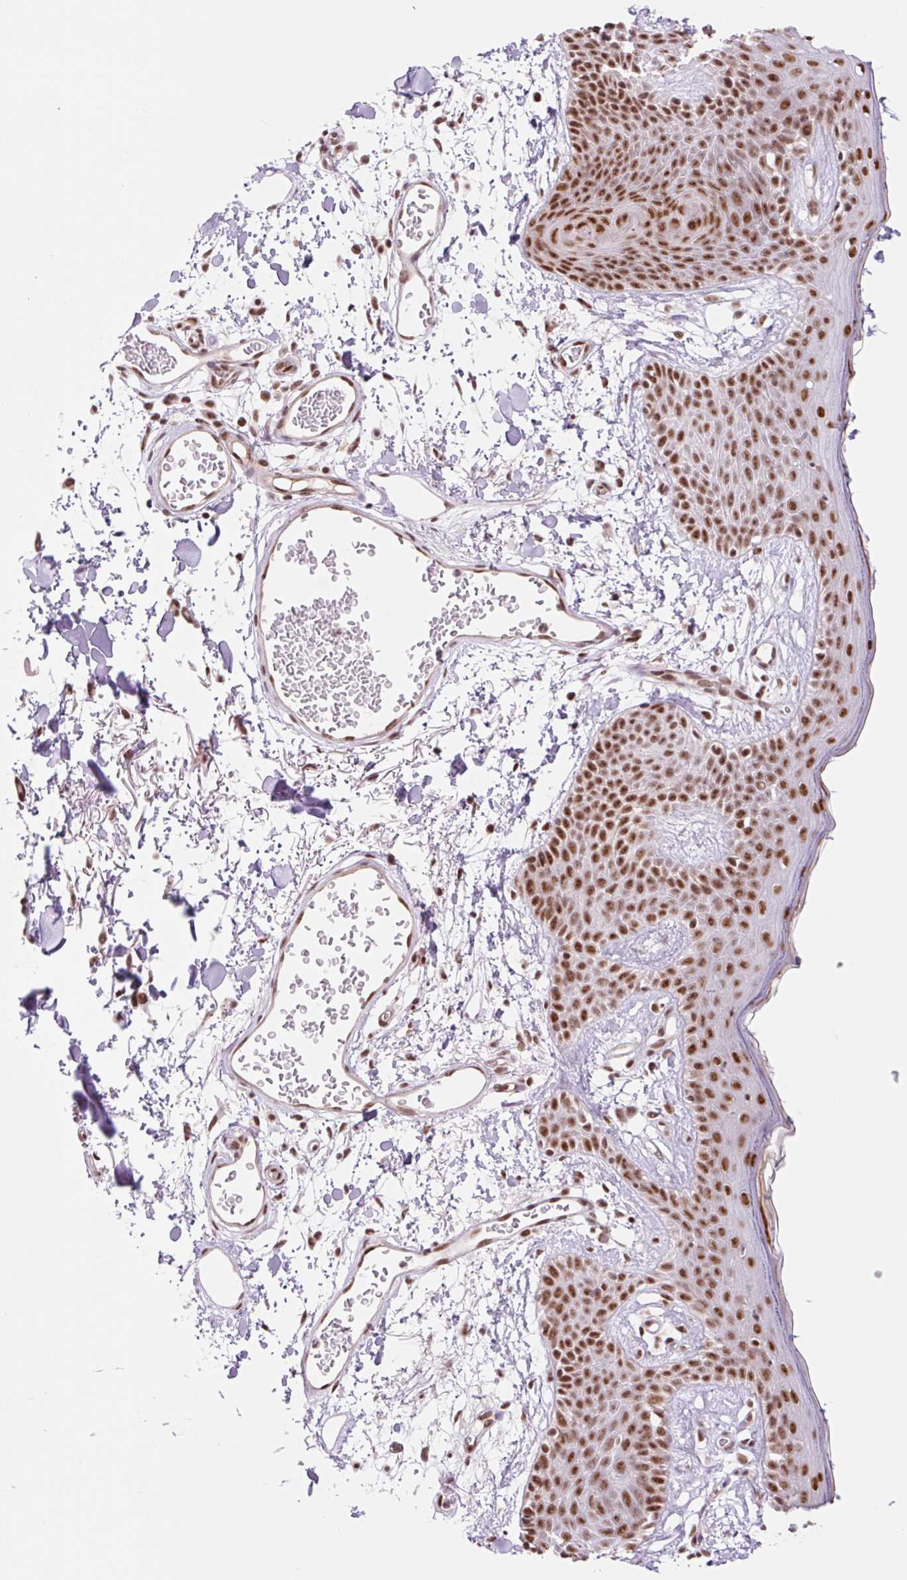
{"staining": {"intensity": "strong", "quantity": ">75%", "location": "nuclear"}, "tissue": "skin", "cell_type": "Fibroblasts", "image_type": "normal", "snomed": [{"axis": "morphology", "description": "Normal tissue, NOS"}, {"axis": "topography", "description": "Skin"}], "caption": "High-power microscopy captured an immunohistochemistry micrograph of unremarkable skin, revealing strong nuclear staining in about >75% of fibroblasts. Using DAB (brown) and hematoxylin (blue) stains, captured at high magnification using brightfield microscopy.", "gene": "PRDM11", "patient": {"sex": "male", "age": 79}}